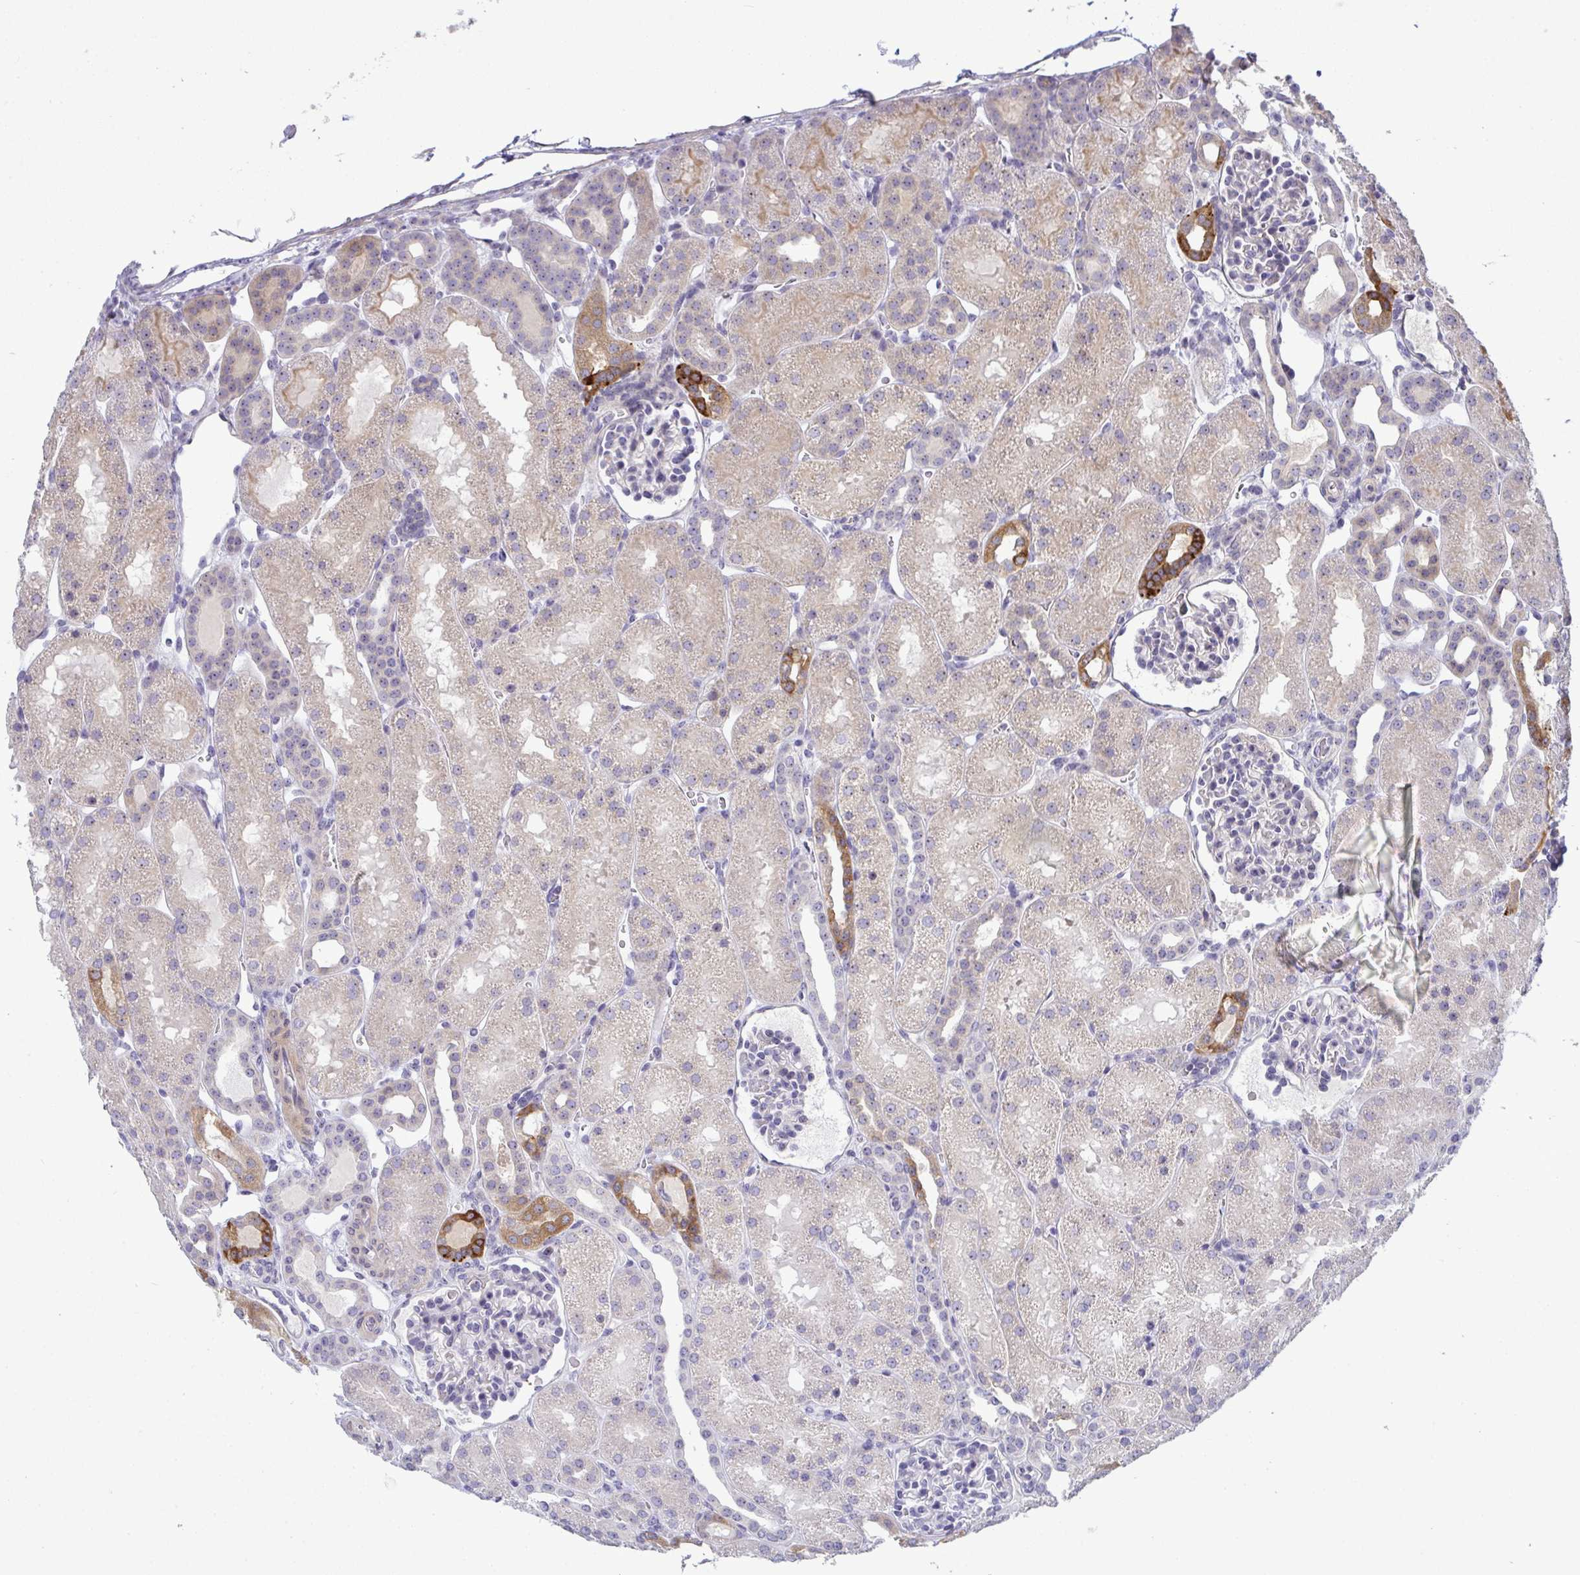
{"staining": {"intensity": "negative", "quantity": "none", "location": "none"}, "tissue": "kidney", "cell_type": "Cells in glomeruli", "image_type": "normal", "snomed": [{"axis": "morphology", "description": "Normal tissue, NOS"}, {"axis": "topography", "description": "Kidney"}], "caption": "High power microscopy image of an immunohistochemistry (IHC) micrograph of normal kidney, revealing no significant expression in cells in glomeruli.", "gene": "NT5C1A", "patient": {"sex": "male", "age": 2}}